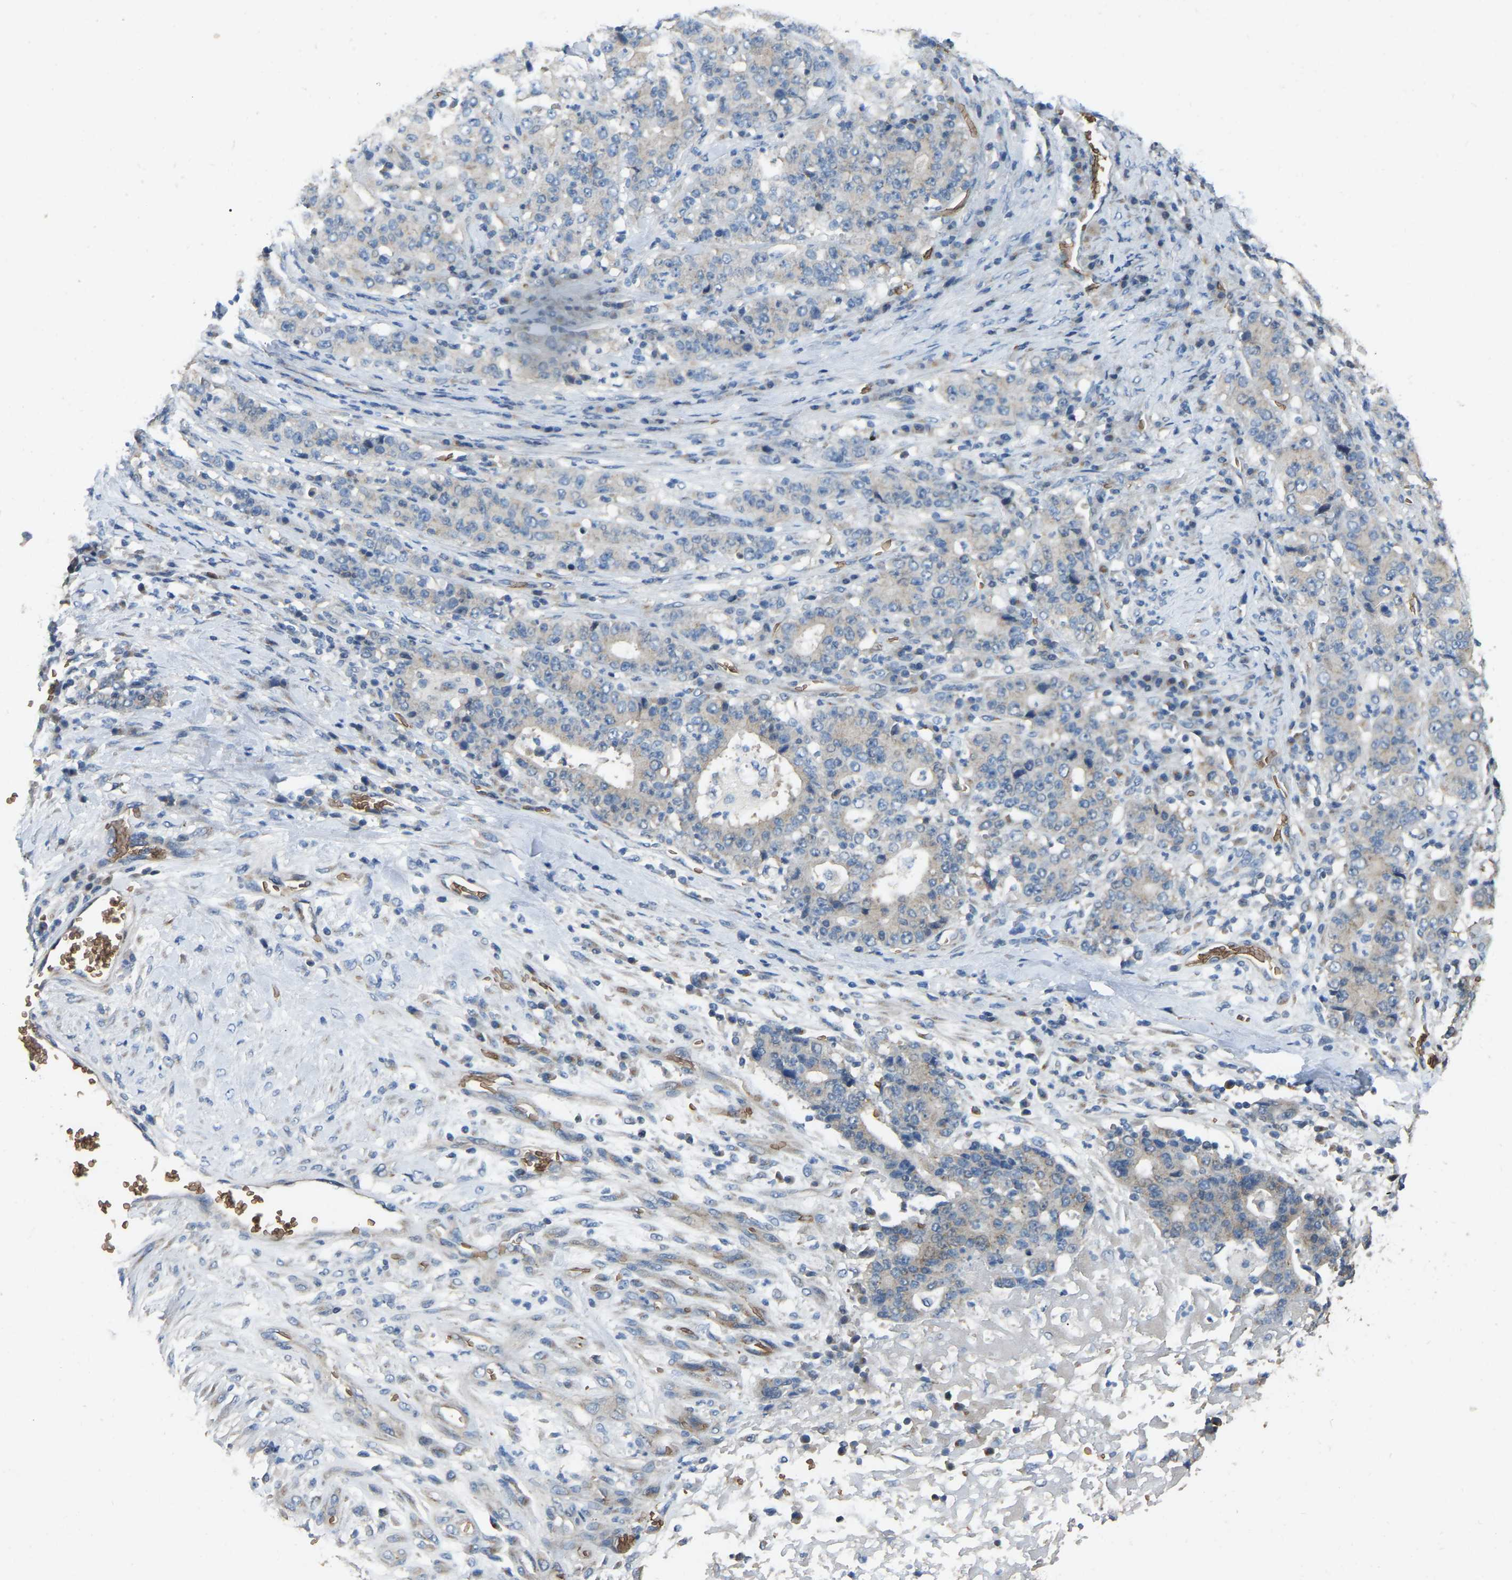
{"staining": {"intensity": "weak", "quantity": "<25%", "location": "cytoplasmic/membranous"}, "tissue": "stomach cancer", "cell_type": "Tumor cells", "image_type": "cancer", "snomed": [{"axis": "morphology", "description": "Normal tissue, NOS"}, {"axis": "morphology", "description": "Adenocarcinoma, NOS"}, {"axis": "topography", "description": "Stomach, upper"}, {"axis": "topography", "description": "Stomach"}], "caption": "DAB (3,3'-diaminobenzidine) immunohistochemical staining of stomach adenocarcinoma shows no significant positivity in tumor cells. (Stains: DAB immunohistochemistry (IHC) with hematoxylin counter stain, Microscopy: brightfield microscopy at high magnification).", "gene": "CFAP298", "patient": {"sex": "male", "age": 59}}